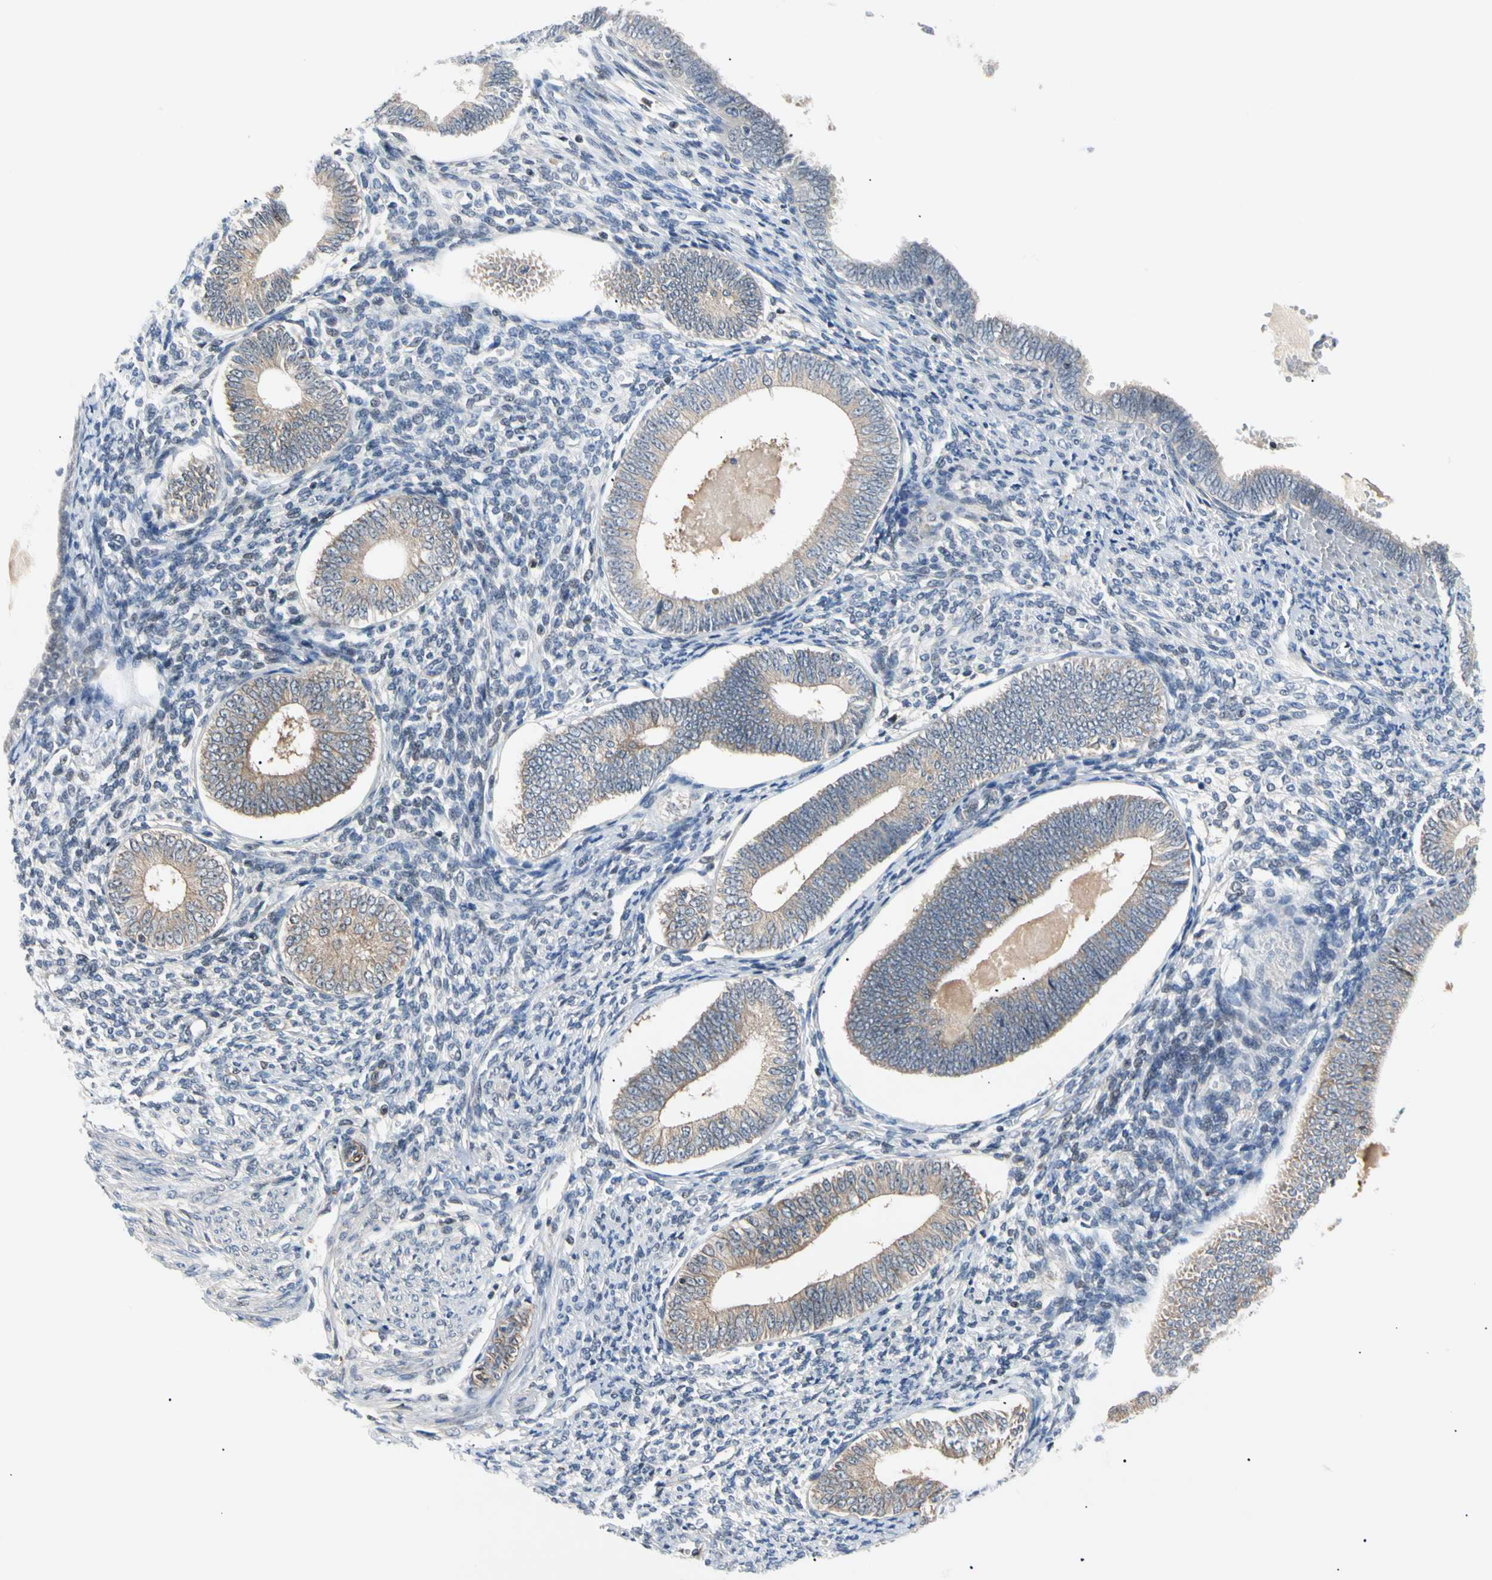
{"staining": {"intensity": "negative", "quantity": "none", "location": "none"}, "tissue": "endometrium", "cell_type": "Cells in endometrial stroma", "image_type": "normal", "snomed": [{"axis": "morphology", "description": "Normal tissue, NOS"}, {"axis": "topography", "description": "Endometrium"}], "caption": "This is an immunohistochemistry (IHC) photomicrograph of benign human endometrium. There is no staining in cells in endometrial stroma.", "gene": "SEC23B", "patient": {"sex": "female", "age": 82}}